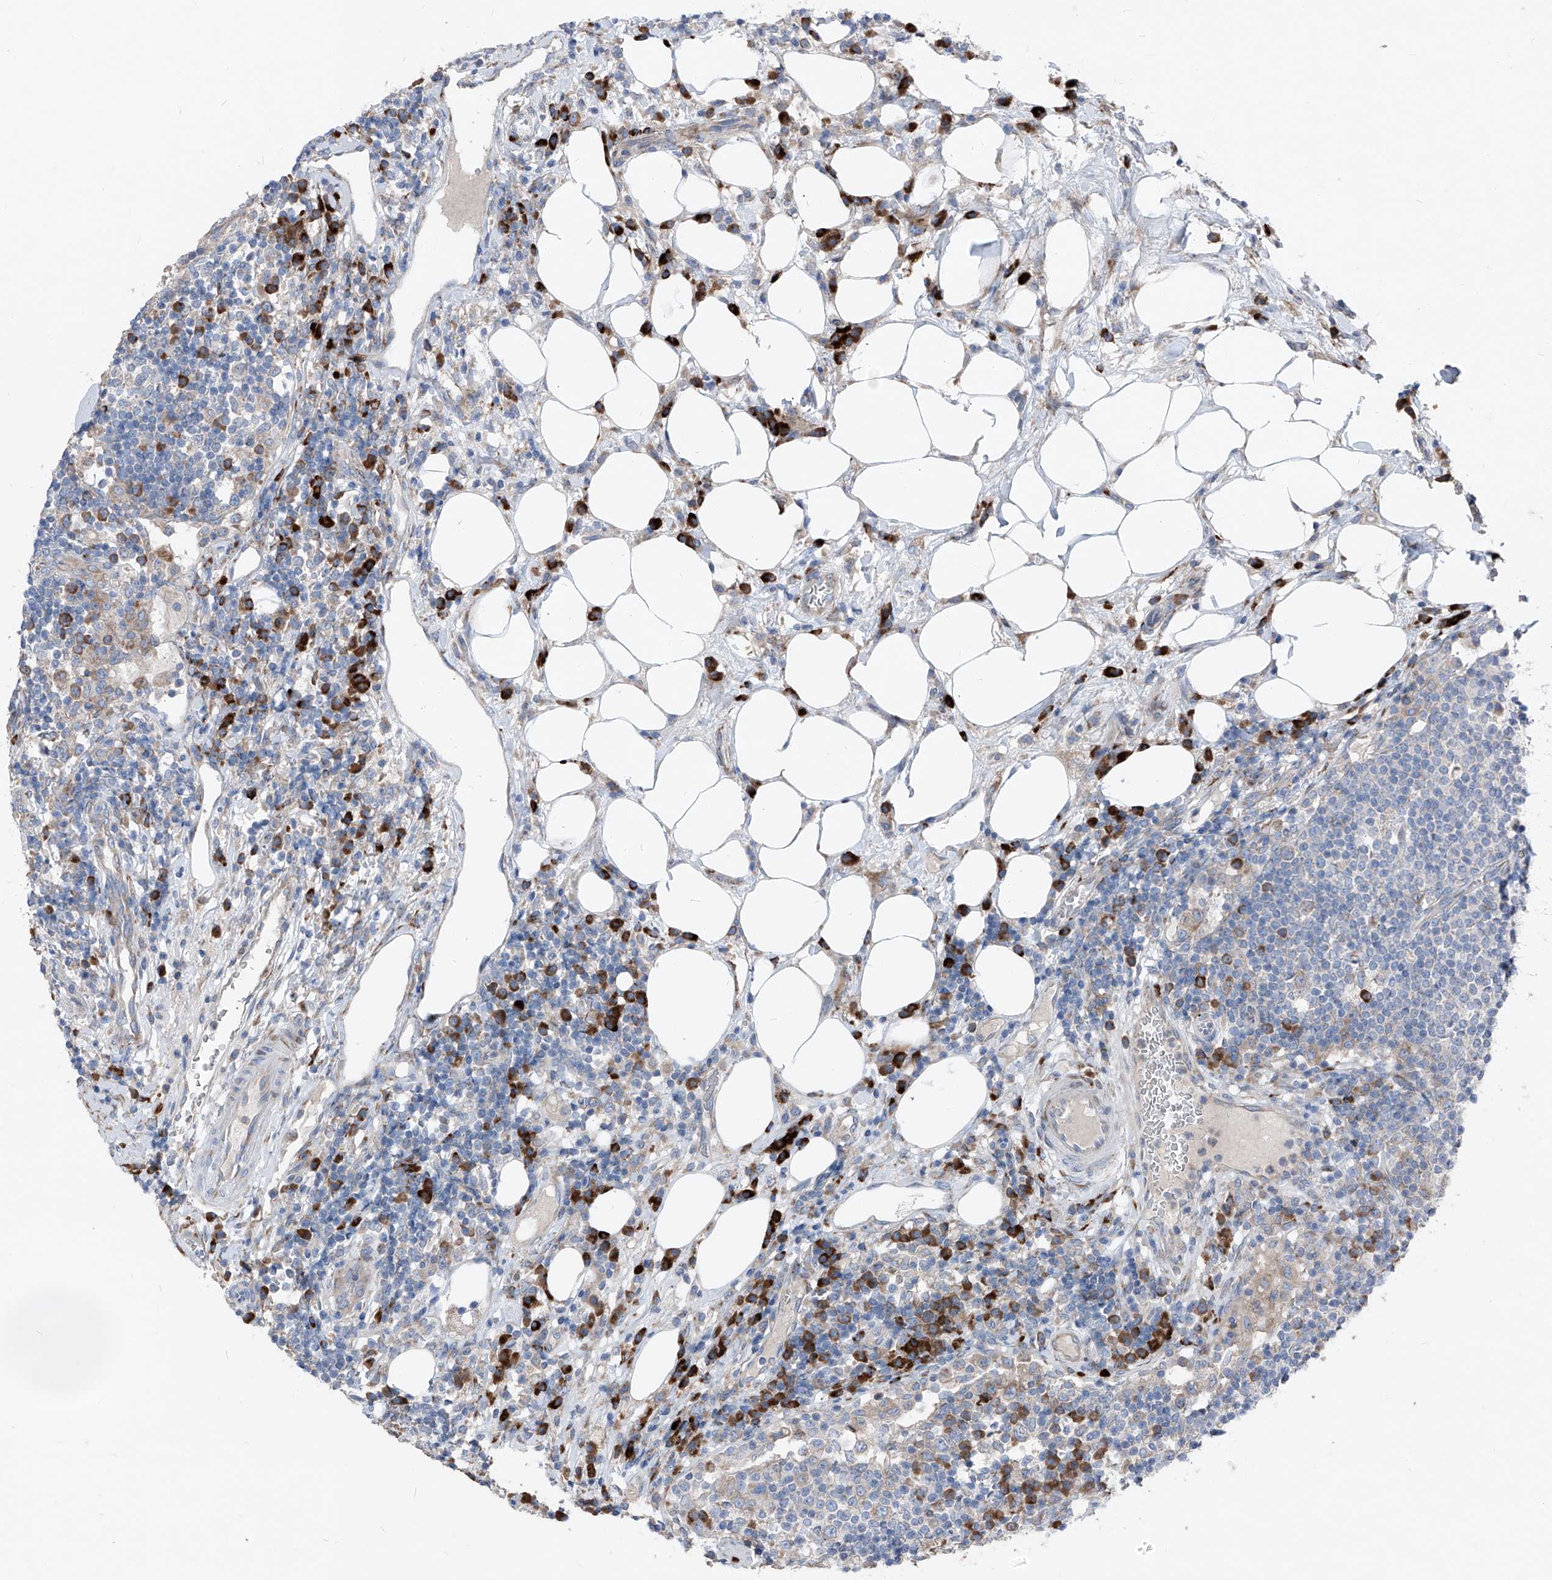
{"staining": {"intensity": "negative", "quantity": "none", "location": "none"}, "tissue": "lymph node", "cell_type": "Germinal center cells", "image_type": "normal", "snomed": [{"axis": "morphology", "description": "Normal tissue, NOS"}, {"axis": "topography", "description": "Lymph node"}], "caption": "IHC histopathology image of benign lymph node: lymph node stained with DAB (3,3'-diaminobenzidine) exhibits no significant protein expression in germinal center cells. (Stains: DAB IHC with hematoxylin counter stain, Microscopy: brightfield microscopy at high magnification).", "gene": "IFI27", "patient": {"sex": "female", "age": 53}}